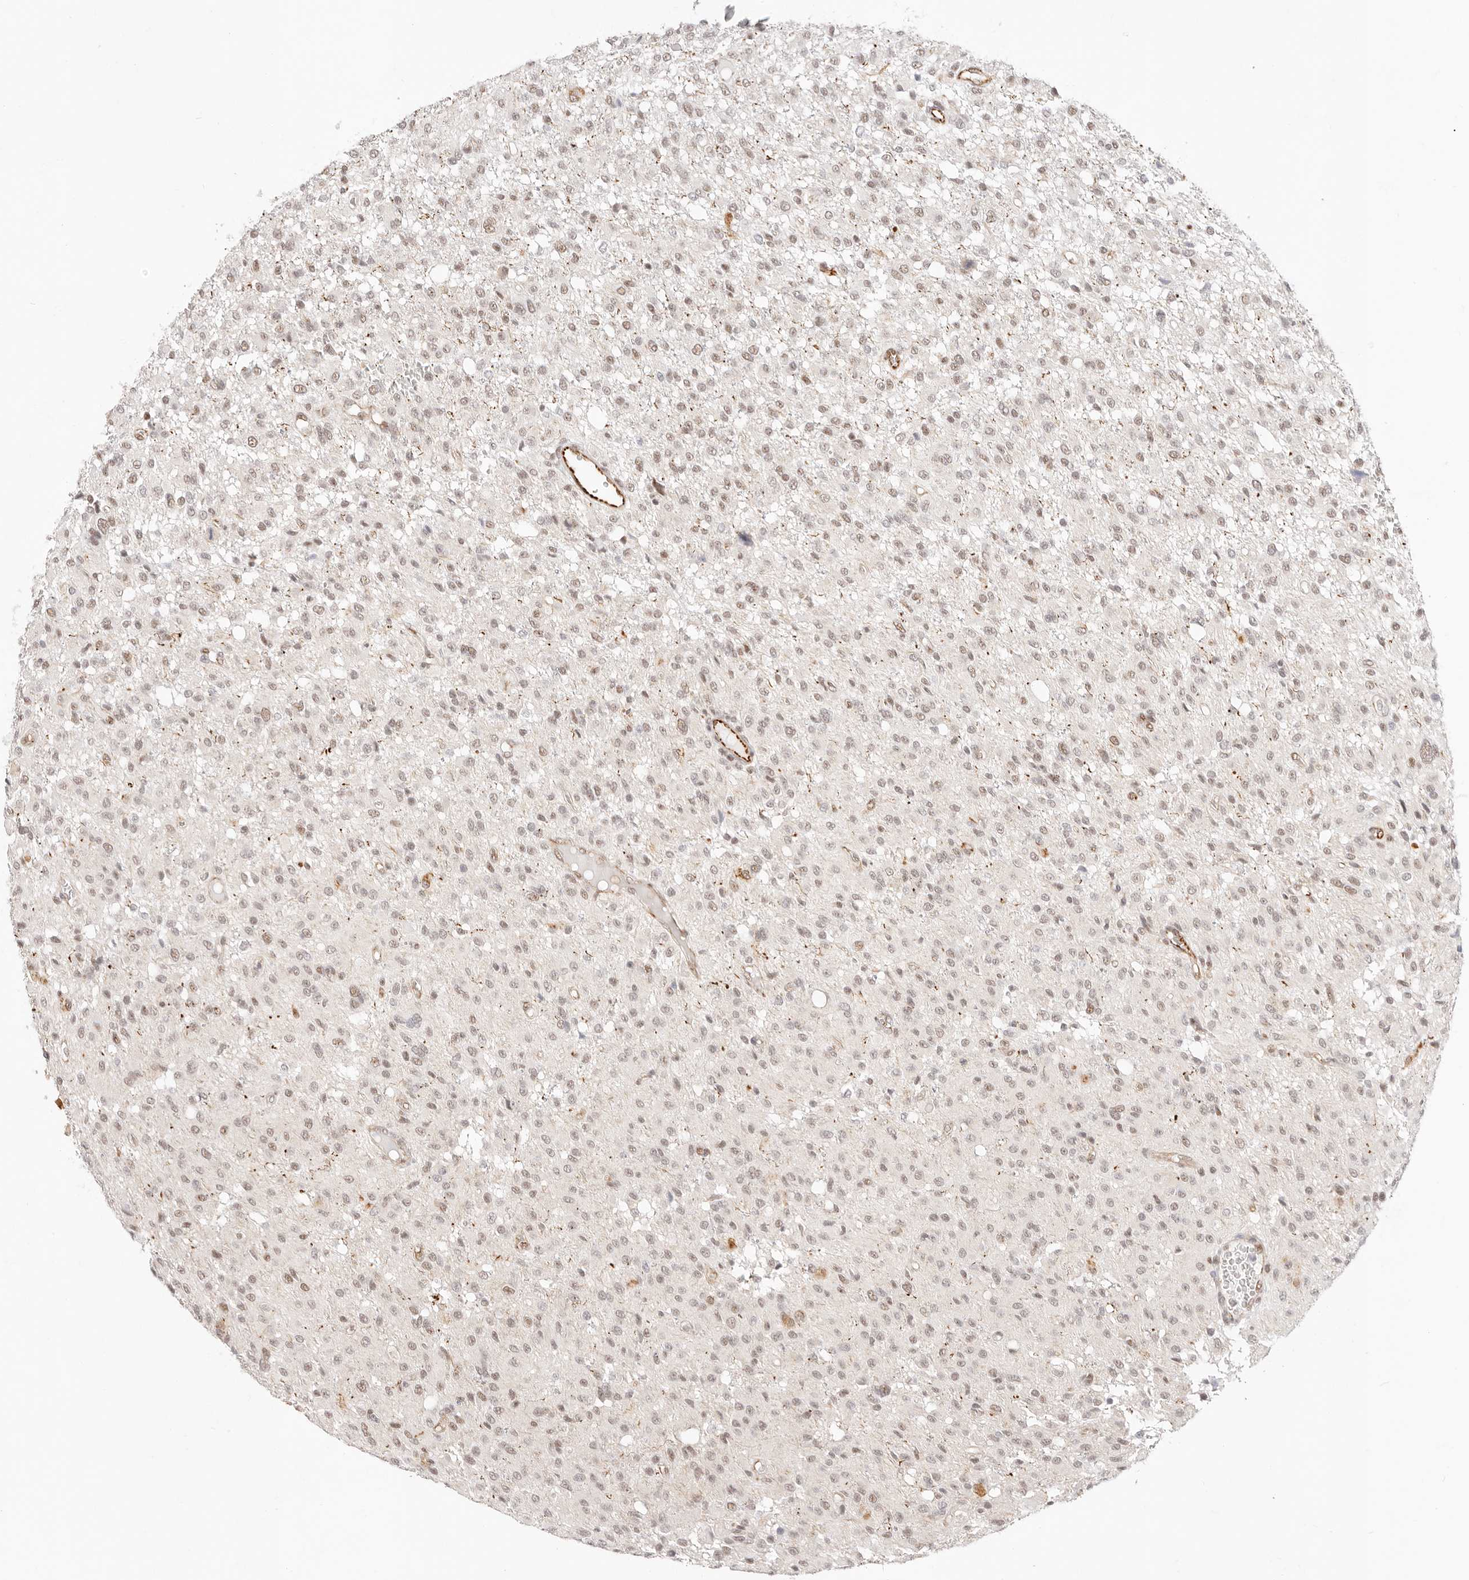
{"staining": {"intensity": "weak", "quantity": "<25%", "location": "nuclear"}, "tissue": "glioma", "cell_type": "Tumor cells", "image_type": "cancer", "snomed": [{"axis": "morphology", "description": "Glioma, malignant, High grade"}, {"axis": "topography", "description": "Brain"}], "caption": "Immunohistochemistry histopathology image of glioma stained for a protein (brown), which exhibits no staining in tumor cells.", "gene": "ZC3H11A", "patient": {"sex": "female", "age": 59}}